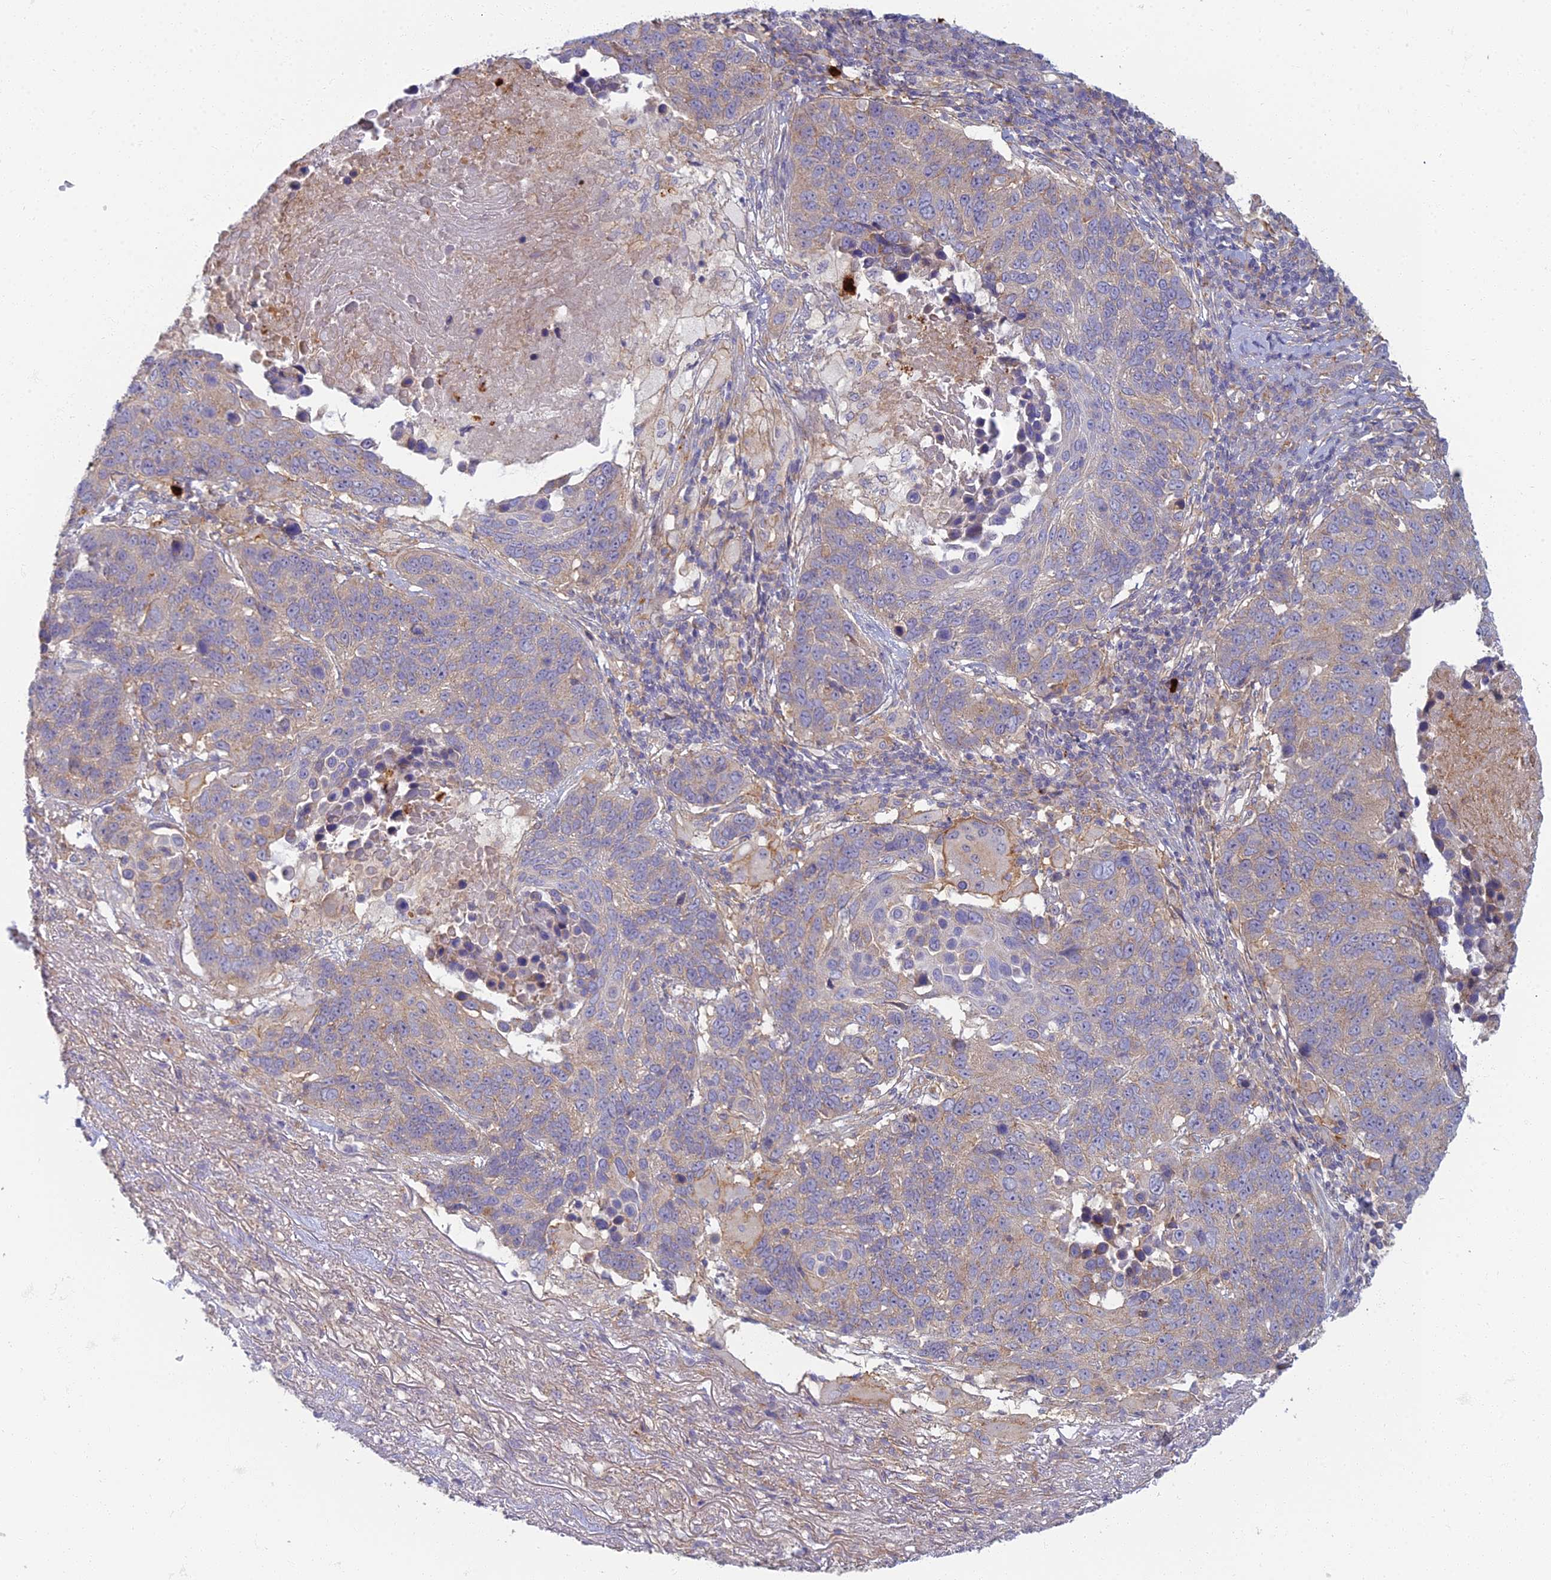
{"staining": {"intensity": "weak", "quantity": "<25%", "location": "cytoplasmic/membranous"}, "tissue": "lung cancer", "cell_type": "Tumor cells", "image_type": "cancer", "snomed": [{"axis": "morphology", "description": "Normal tissue, NOS"}, {"axis": "morphology", "description": "Squamous cell carcinoma, NOS"}, {"axis": "topography", "description": "Lymph node"}, {"axis": "topography", "description": "Lung"}], "caption": "An image of squamous cell carcinoma (lung) stained for a protein exhibits no brown staining in tumor cells.", "gene": "PROX2", "patient": {"sex": "male", "age": 66}}